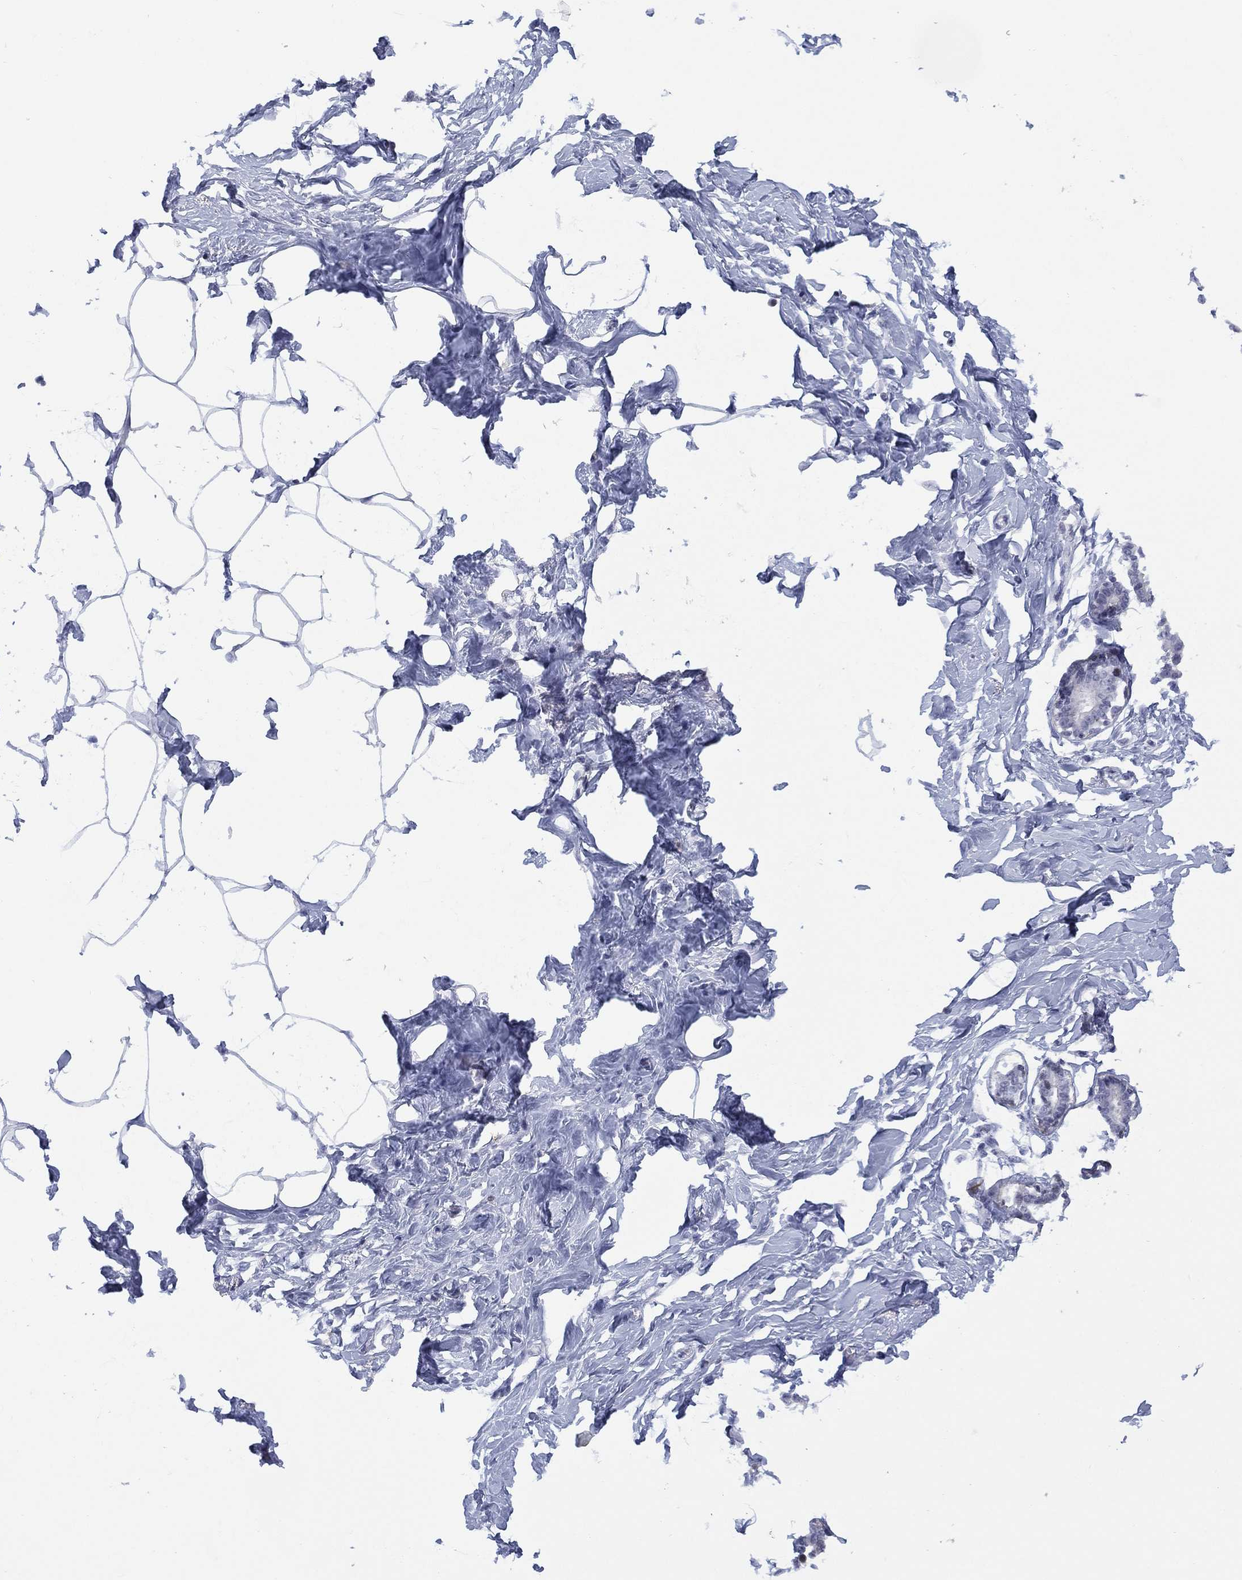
{"staining": {"intensity": "negative", "quantity": "none", "location": "none"}, "tissue": "breast", "cell_type": "Adipocytes", "image_type": "normal", "snomed": [{"axis": "morphology", "description": "Normal tissue, NOS"}, {"axis": "morphology", "description": "Lobular carcinoma, in situ"}, {"axis": "topography", "description": "Breast"}], "caption": "IHC micrograph of benign breast: human breast stained with DAB demonstrates no significant protein expression in adipocytes.", "gene": "SLC4A4", "patient": {"sex": "female", "age": 35}}